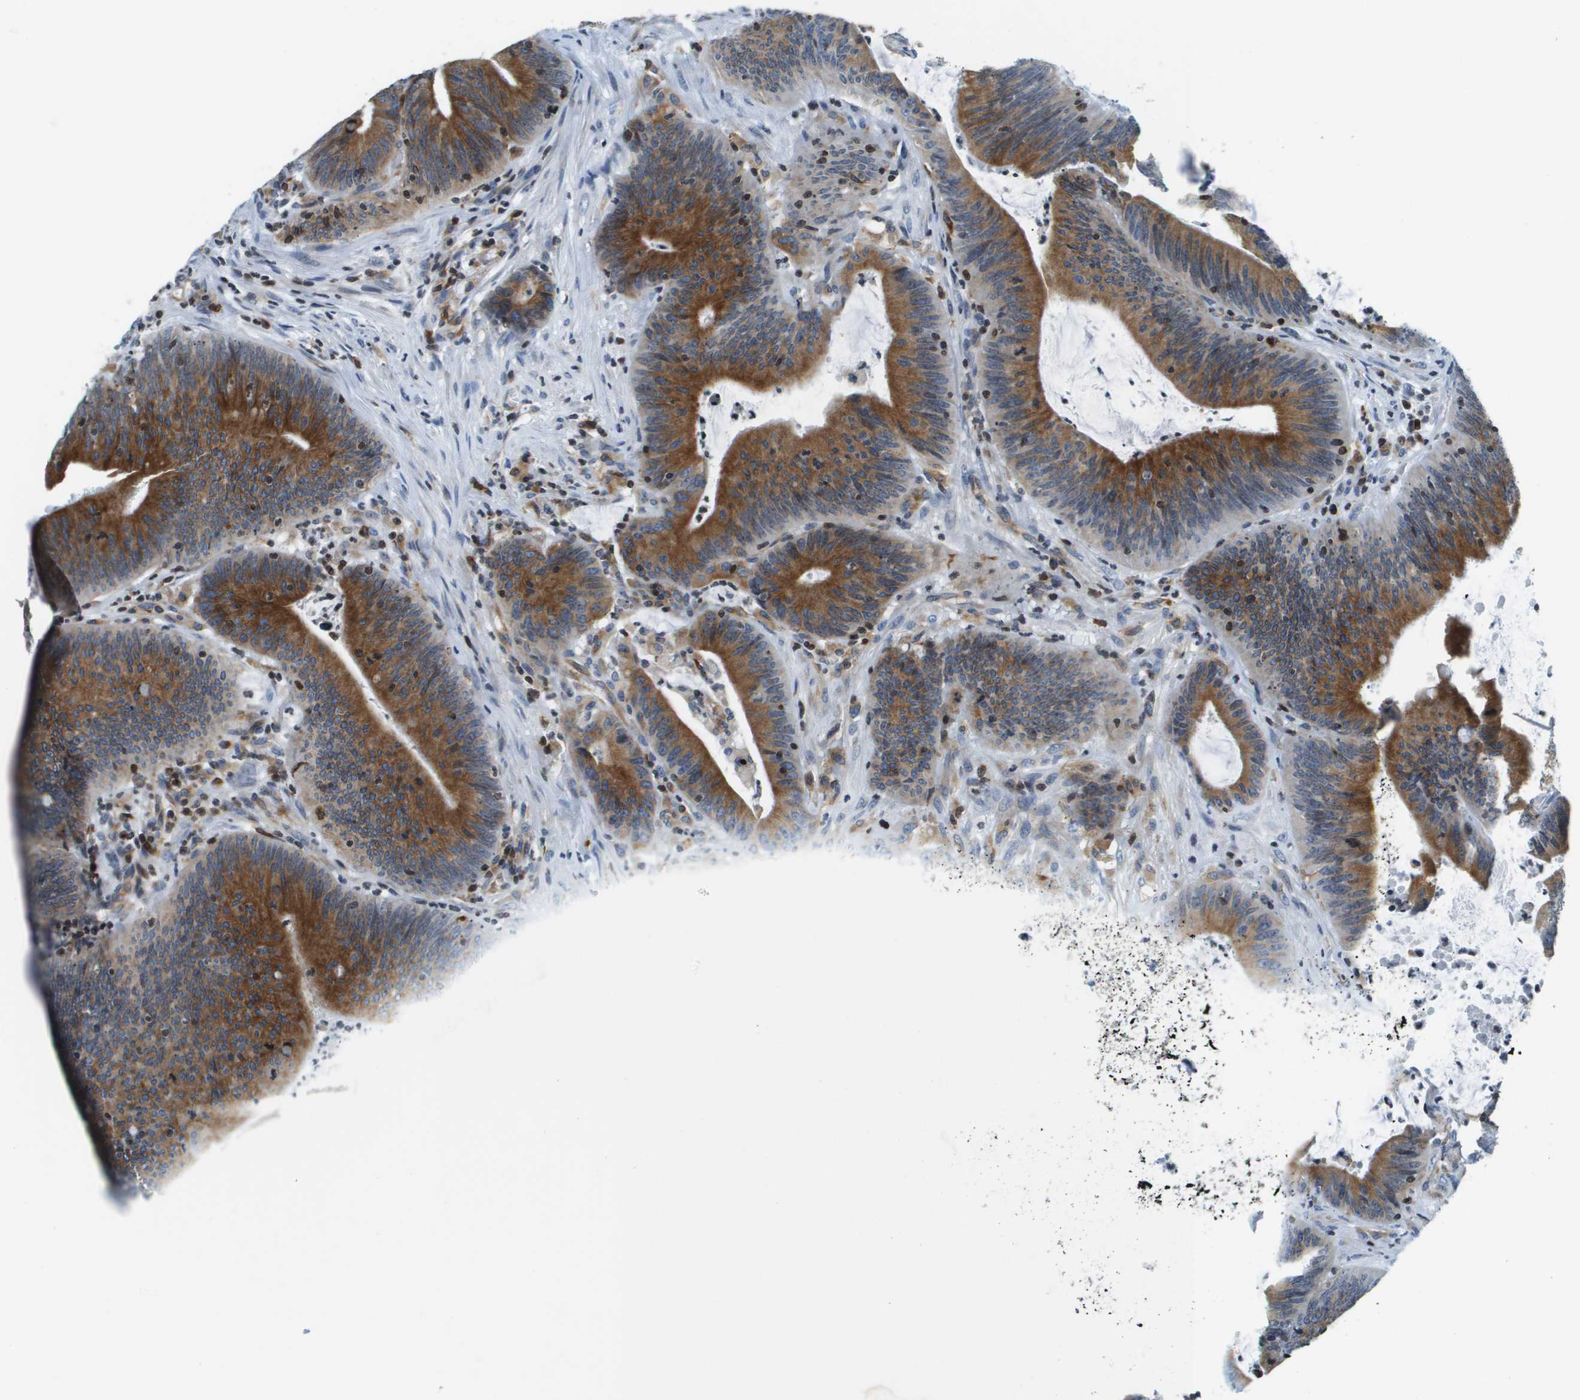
{"staining": {"intensity": "strong", "quantity": ">75%", "location": "cytoplasmic/membranous"}, "tissue": "colorectal cancer", "cell_type": "Tumor cells", "image_type": "cancer", "snomed": [{"axis": "morphology", "description": "Normal tissue, NOS"}, {"axis": "morphology", "description": "Adenocarcinoma, NOS"}, {"axis": "topography", "description": "Rectum"}], "caption": "Immunohistochemistry histopathology image of neoplastic tissue: colorectal cancer stained using immunohistochemistry reveals high levels of strong protein expression localized specifically in the cytoplasmic/membranous of tumor cells, appearing as a cytoplasmic/membranous brown color.", "gene": "ESYT1", "patient": {"sex": "female", "age": 66}}